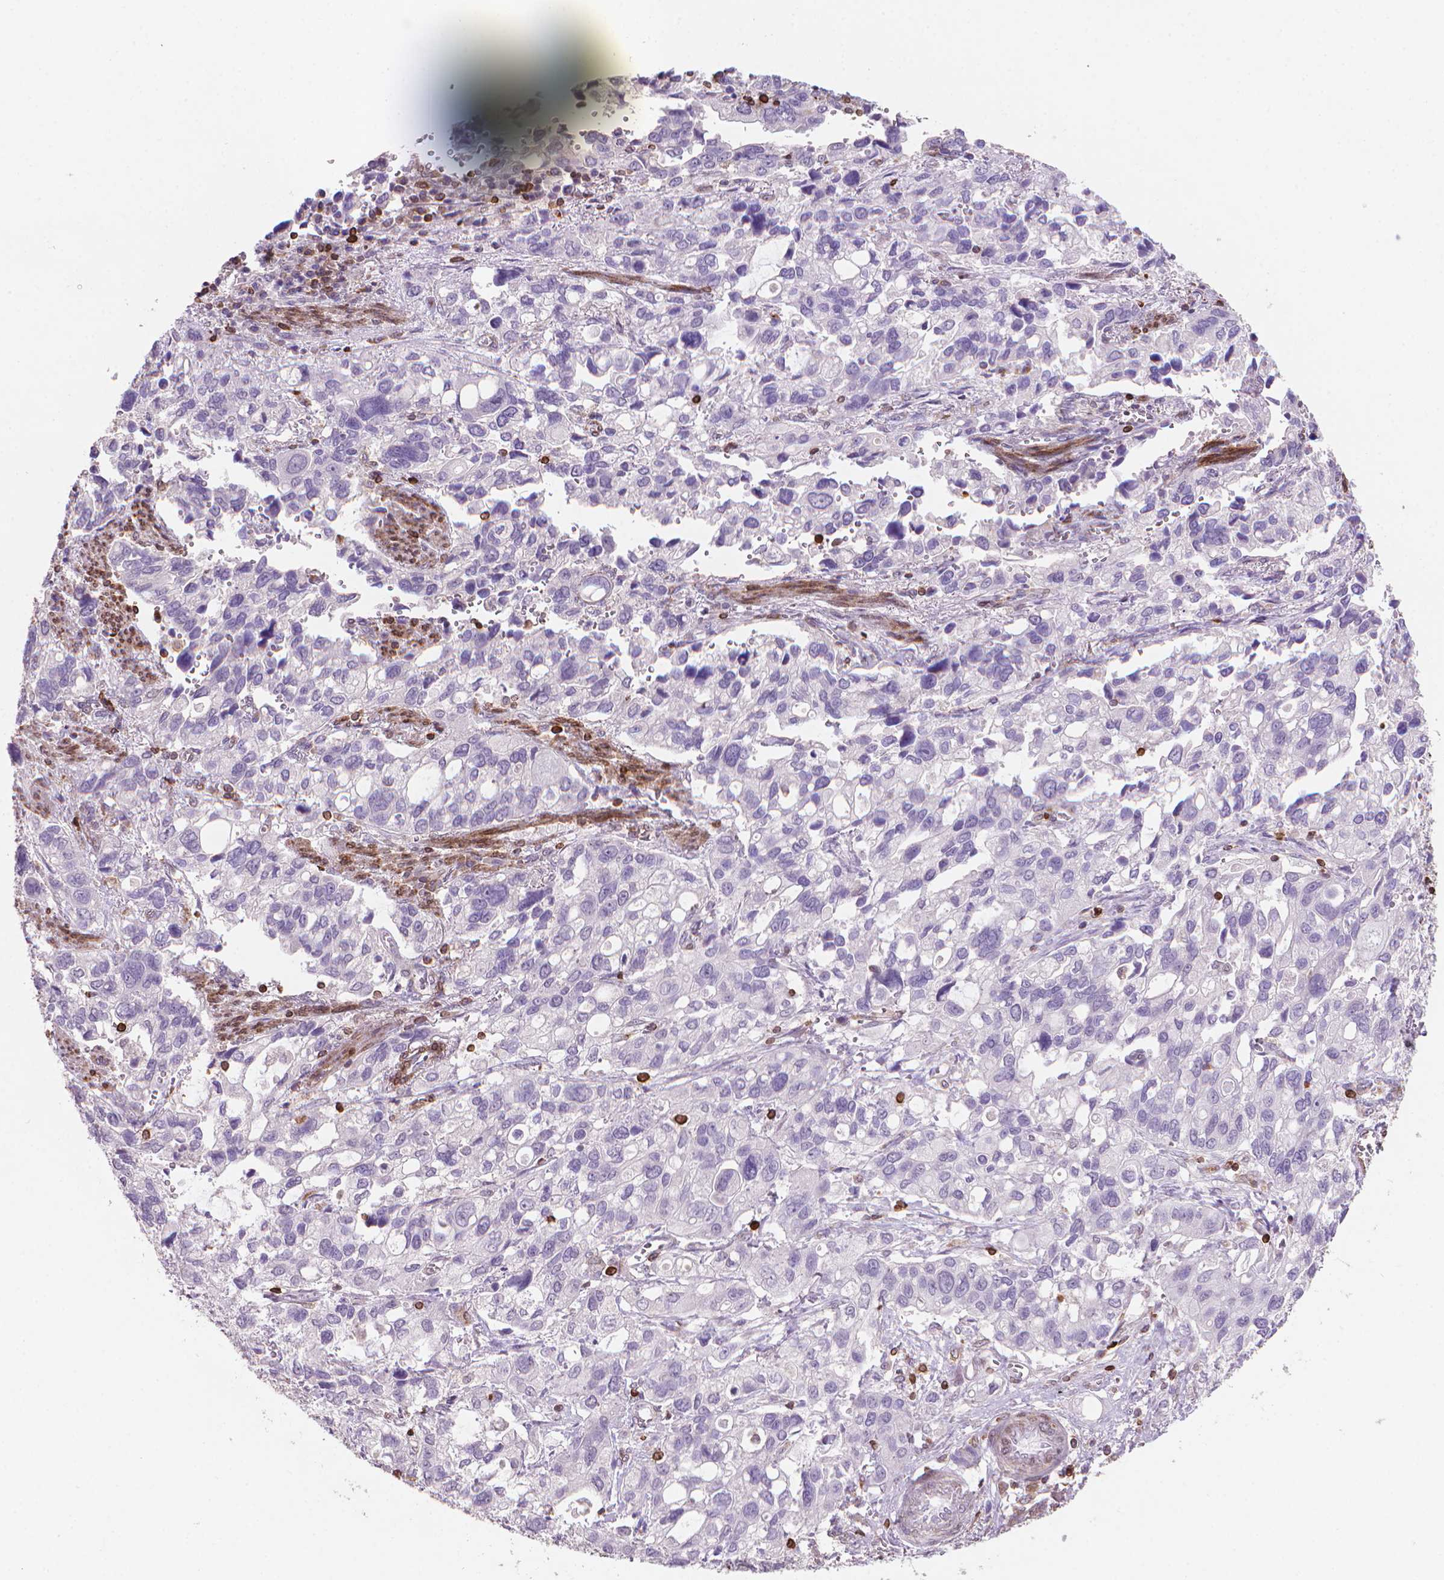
{"staining": {"intensity": "negative", "quantity": "none", "location": "none"}, "tissue": "stomach cancer", "cell_type": "Tumor cells", "image_type": "cancer", "snomed": [{"axis": "morphology", "description": "Adenocarcinoma, NOS"}, {"axis": "topography", "description": "Stomach, upper"}], "caption": "Immunohistochemical staining of stomach cancer exhibits no significant staining in tumor cells.", "gene": "BCL2", "patient": {"sex": "female", "age": 81}}